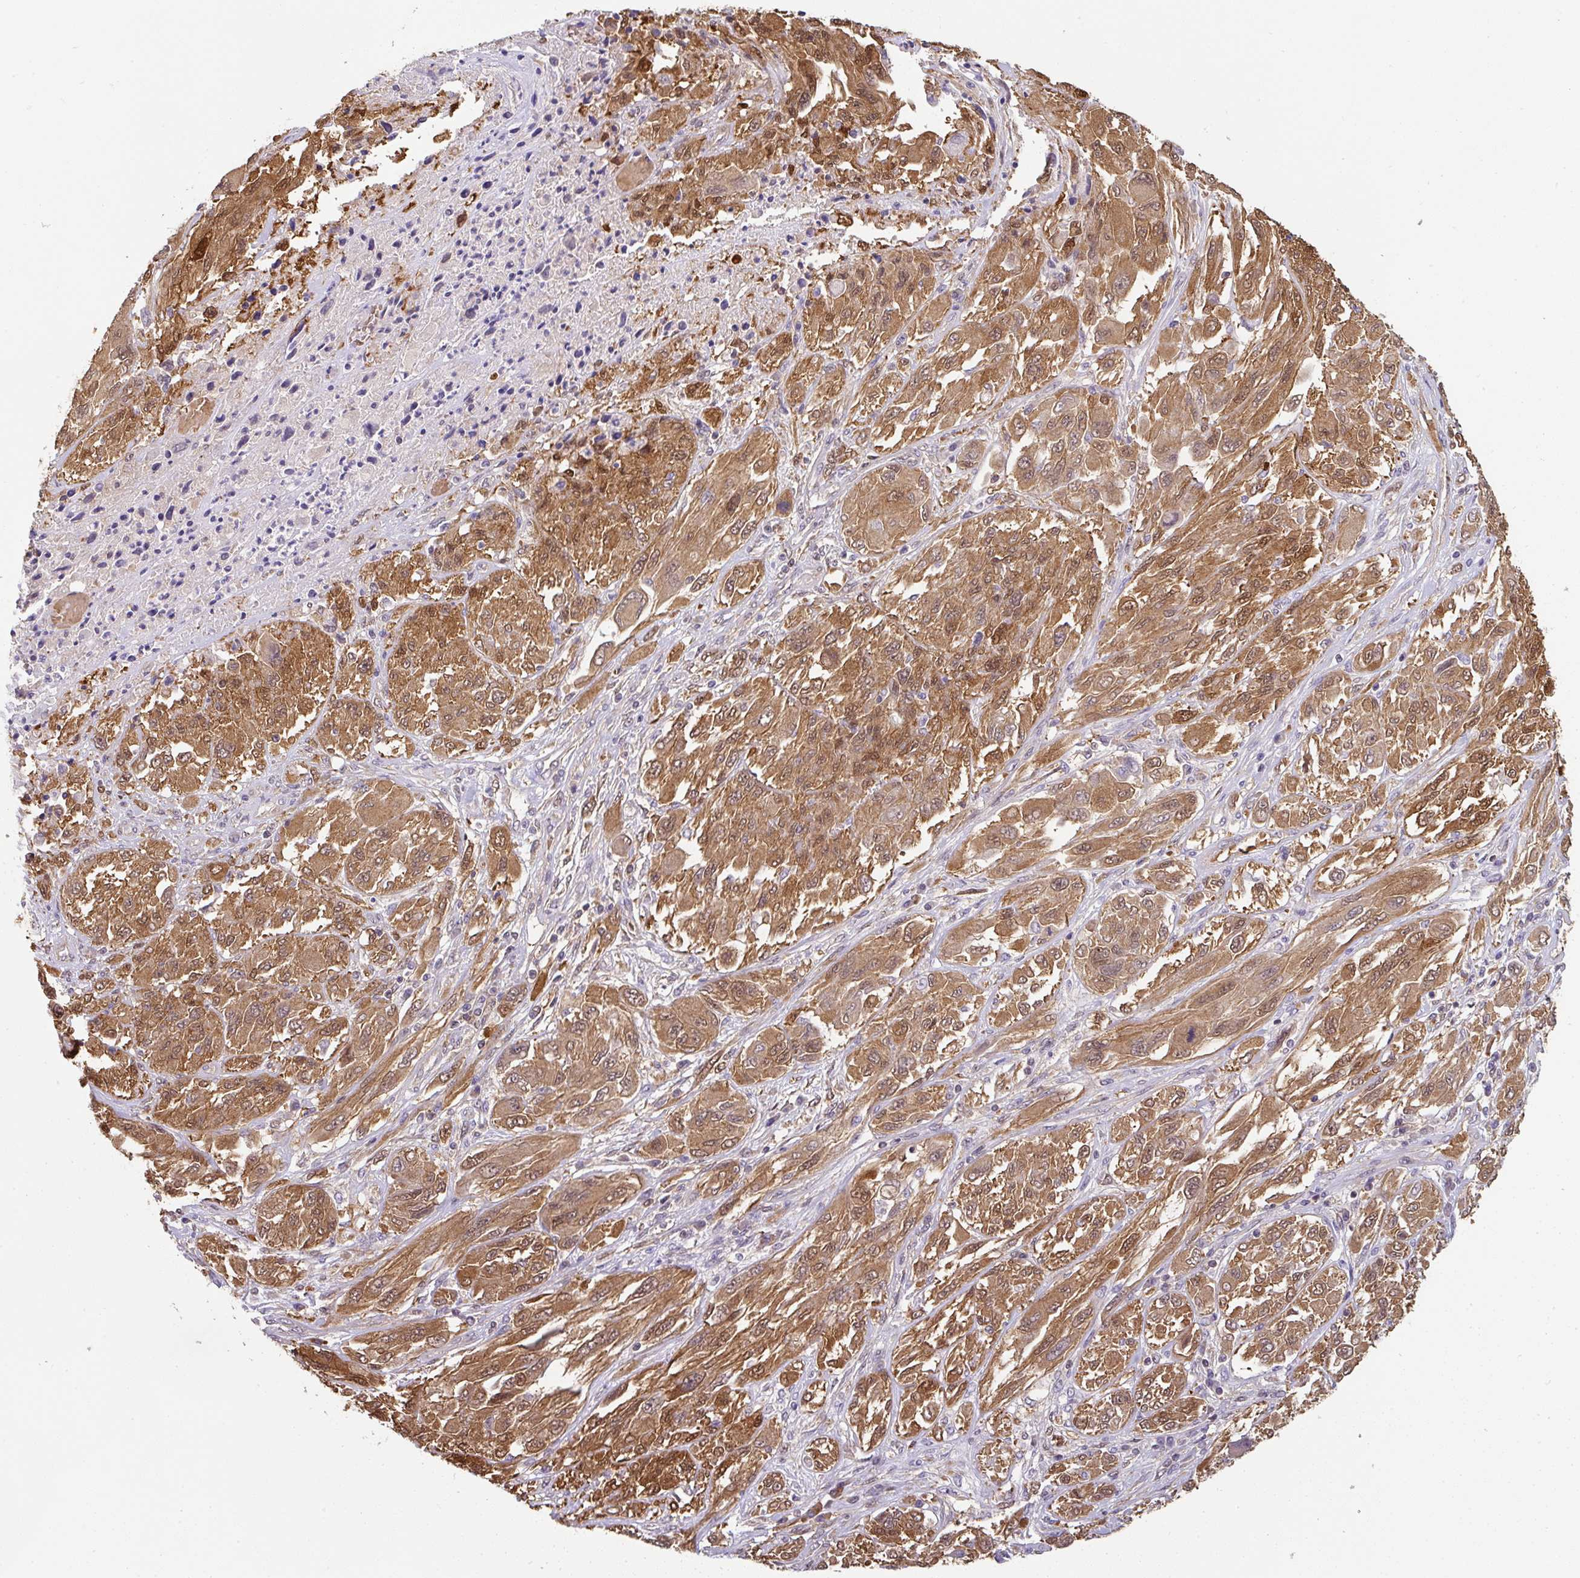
{"staining": {"intensity": "strong", "quantity": ">75%", "location": "cytoplasmic/membranous"}, "tissue": "melanoma", "cell_type": "Tumor cells", "image_type": "cancer", "snomed": [{"axis": "morphology", "description": "Malignant melanoma, NOS"}, {"axis": "topography", "description": "Skin"}], "caption": "IHC (DAB) staining of malignant melanoma exhibits strong cytoplasmic/membranous protein positivity in approximately >75% of tumor cells.", "gene": "ST13", "patient": {"sex": "female", "age": 91}}